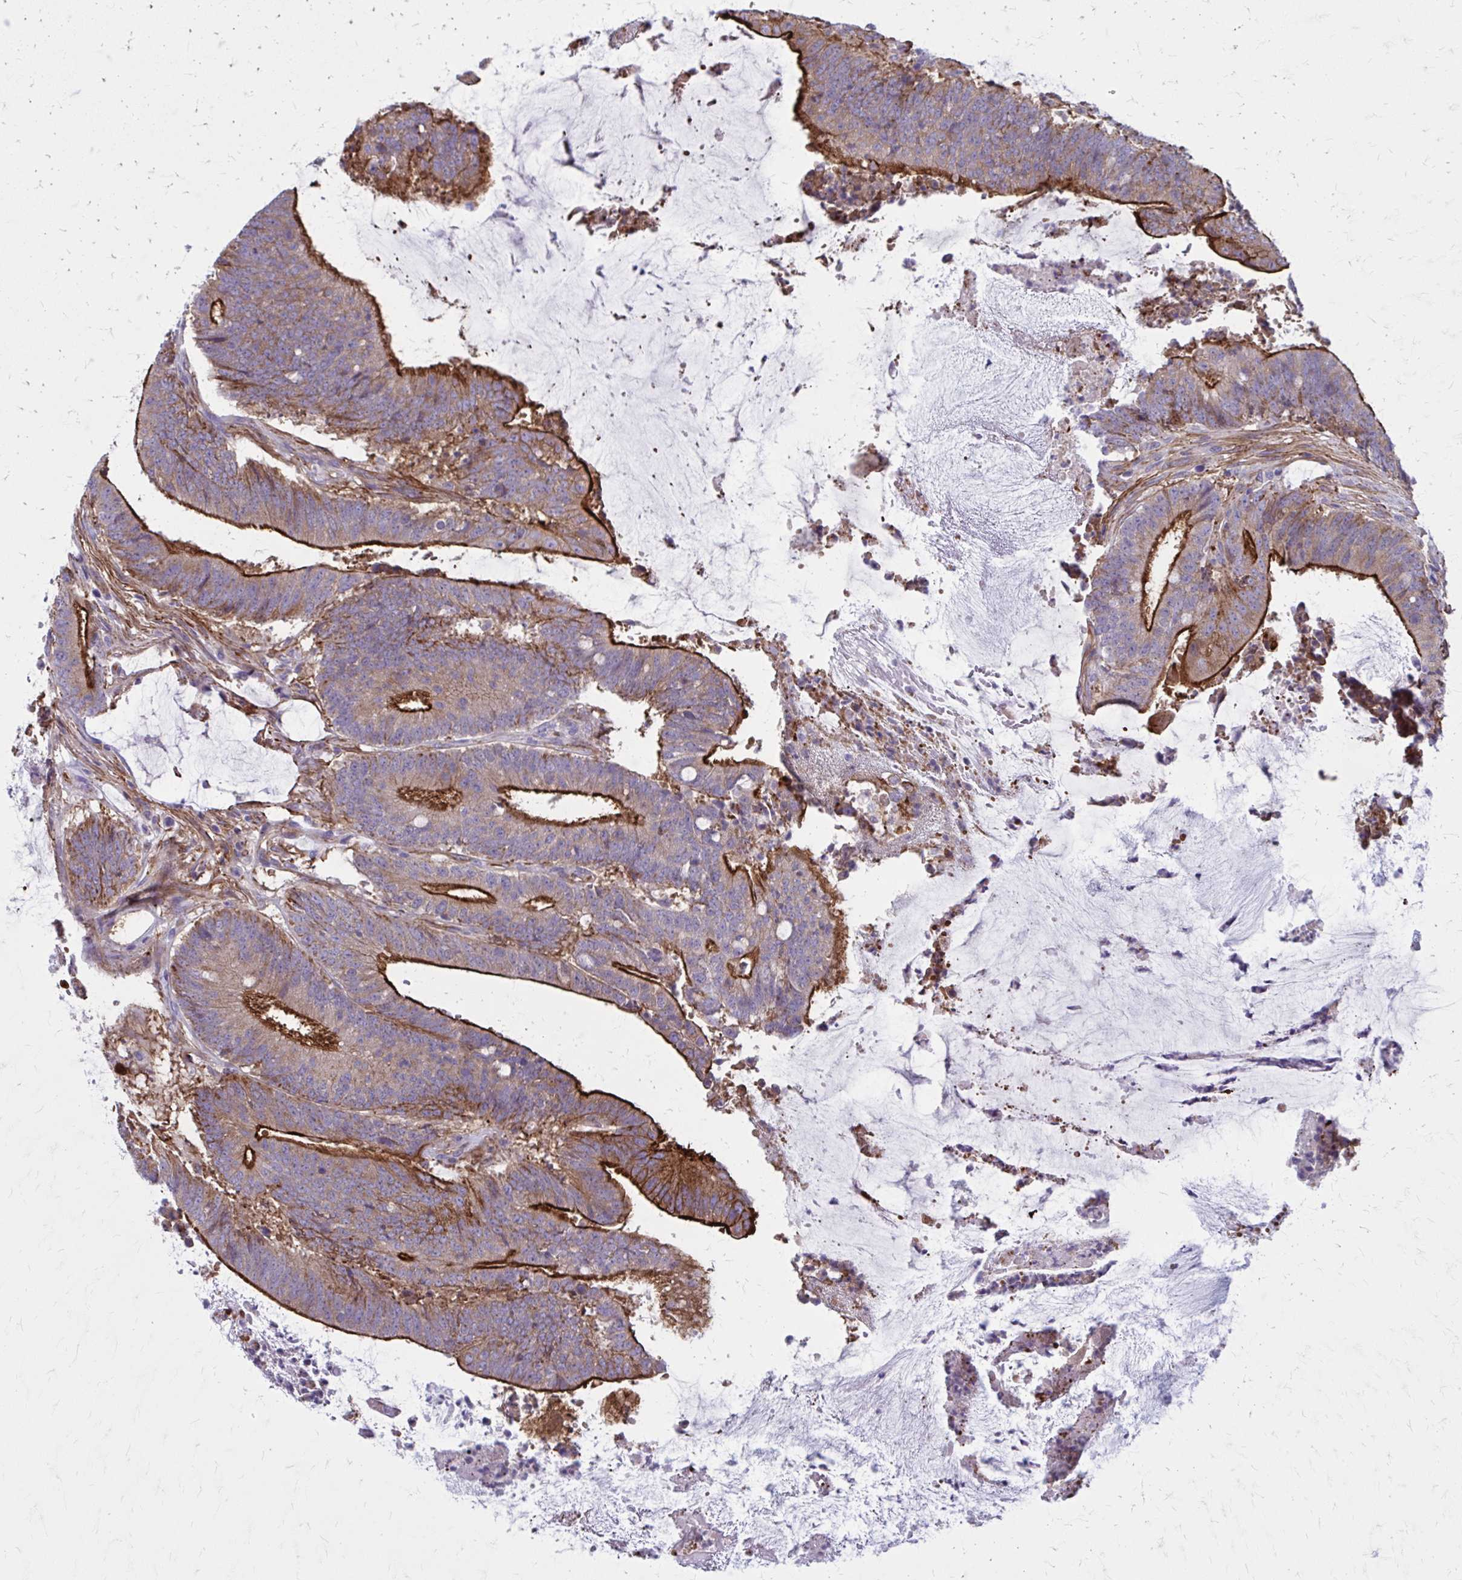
{"staining": {"intensity": "strong", "quantity": ">75%", "location": "cytoplasmic/membranous"}, "tissue": "colorectal cancer", "cell_type": "Tumor cells", "image_type": "cancer", "snomed": [{"axis": "morphology", "description": "Adenocarcinoma, NOS"}, {"axis": "topography", "description": "Colon"}], "caption": "This image displays IHC staining of human adenocarcinoma (colorectal), with high strong cytoplasmic/membranous staining in about >75% of tumor cells.", "gene": "ZDHHC7", "patient": {"sex": "female", "age": 43}}